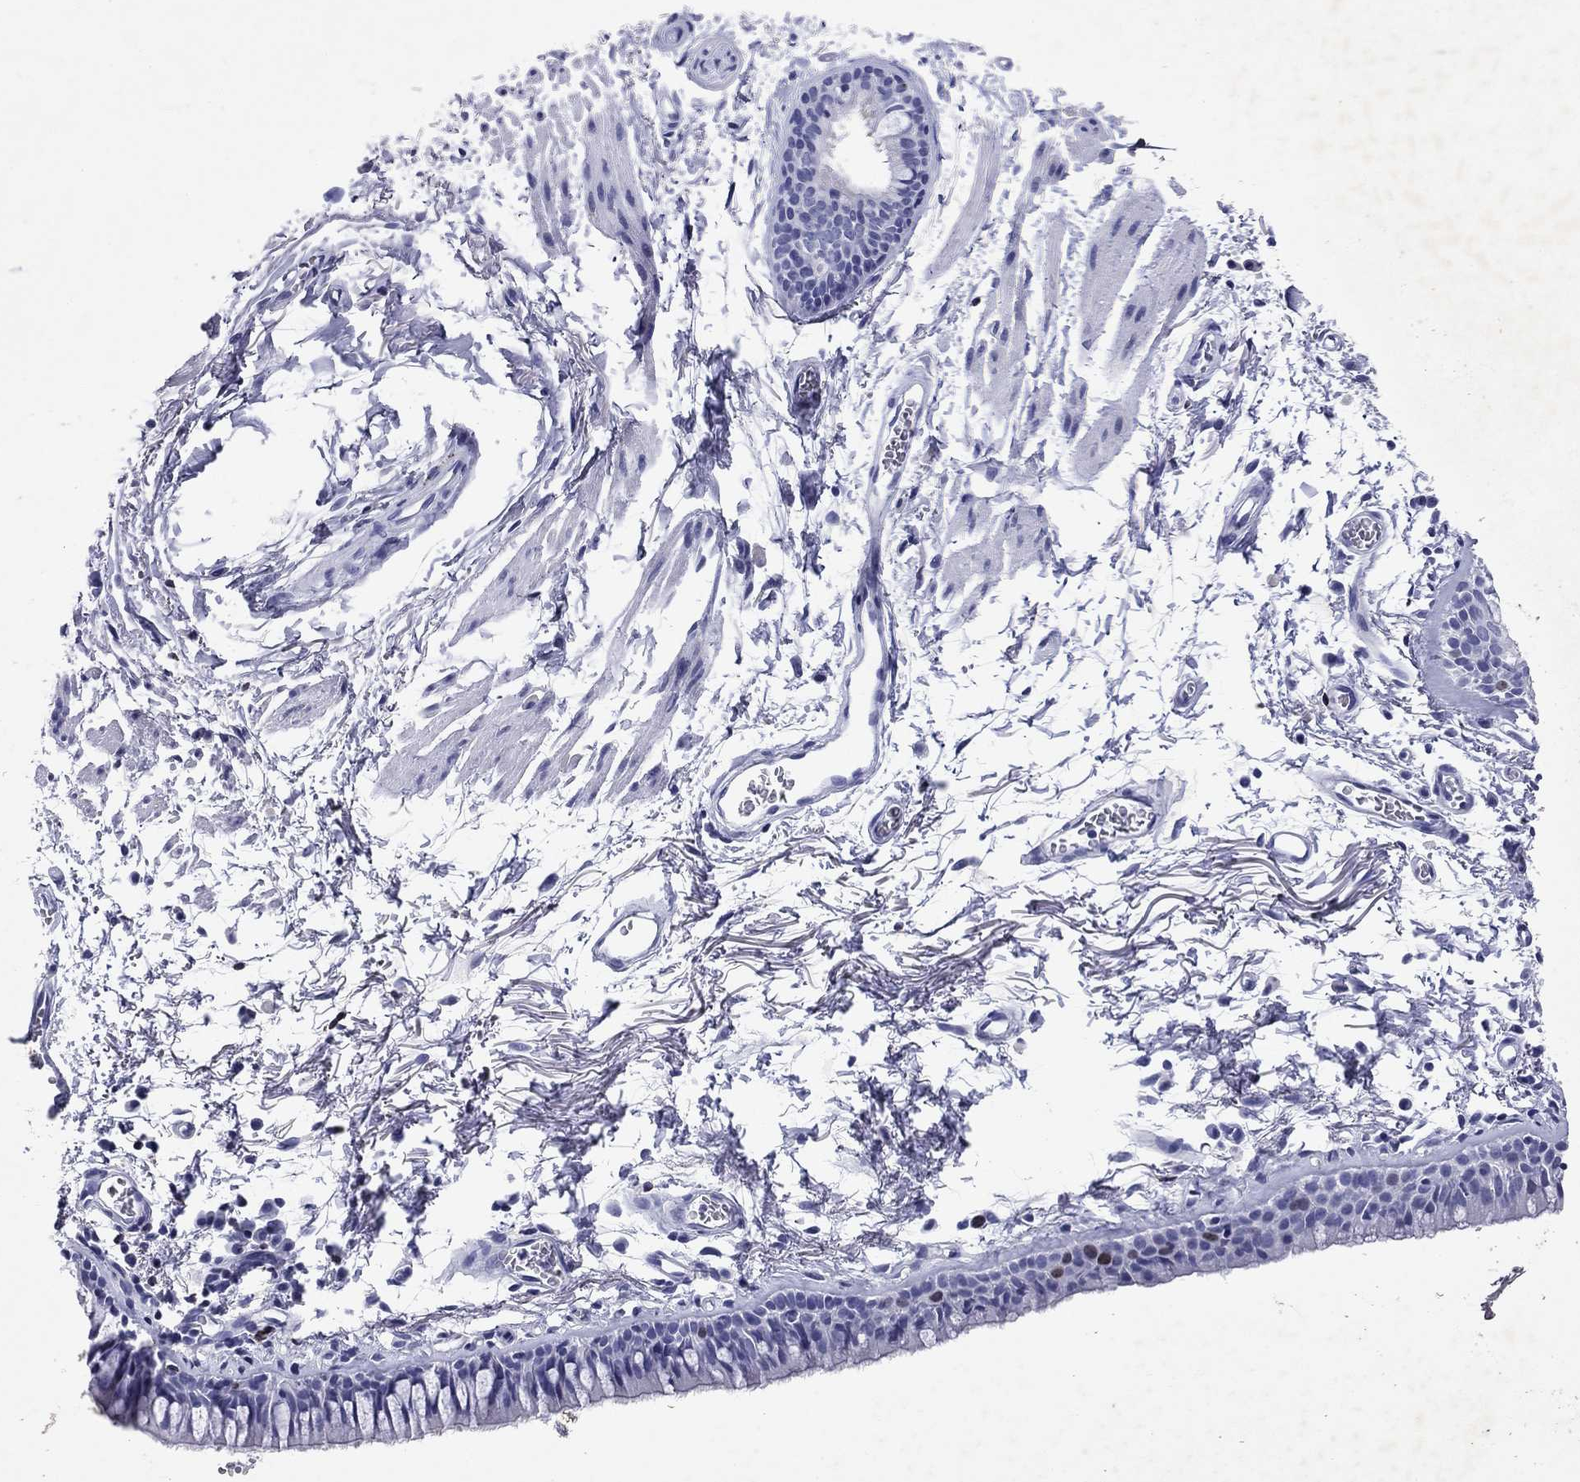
{"staining": {"intensity": "negative", "quantity": "none", "location": "none"}, "tissue": "soft tissue", "cell_type": "Fibroblasts", "image_type": "normal", "snomed": [{"axis": "morphology", "description": "Normal tissue, NOS"}, {"axis": "topography", "description": "Cartilage tissue"}, {"axis": "topography", "description": "Bronchus"}], "caption": "This is an immunohistochemistry (IHC) image of normal human soft tissue. There is no staining in fibroblasts.", "gene": "GZMK", "patient": {"sex": "female", "age": 79}}